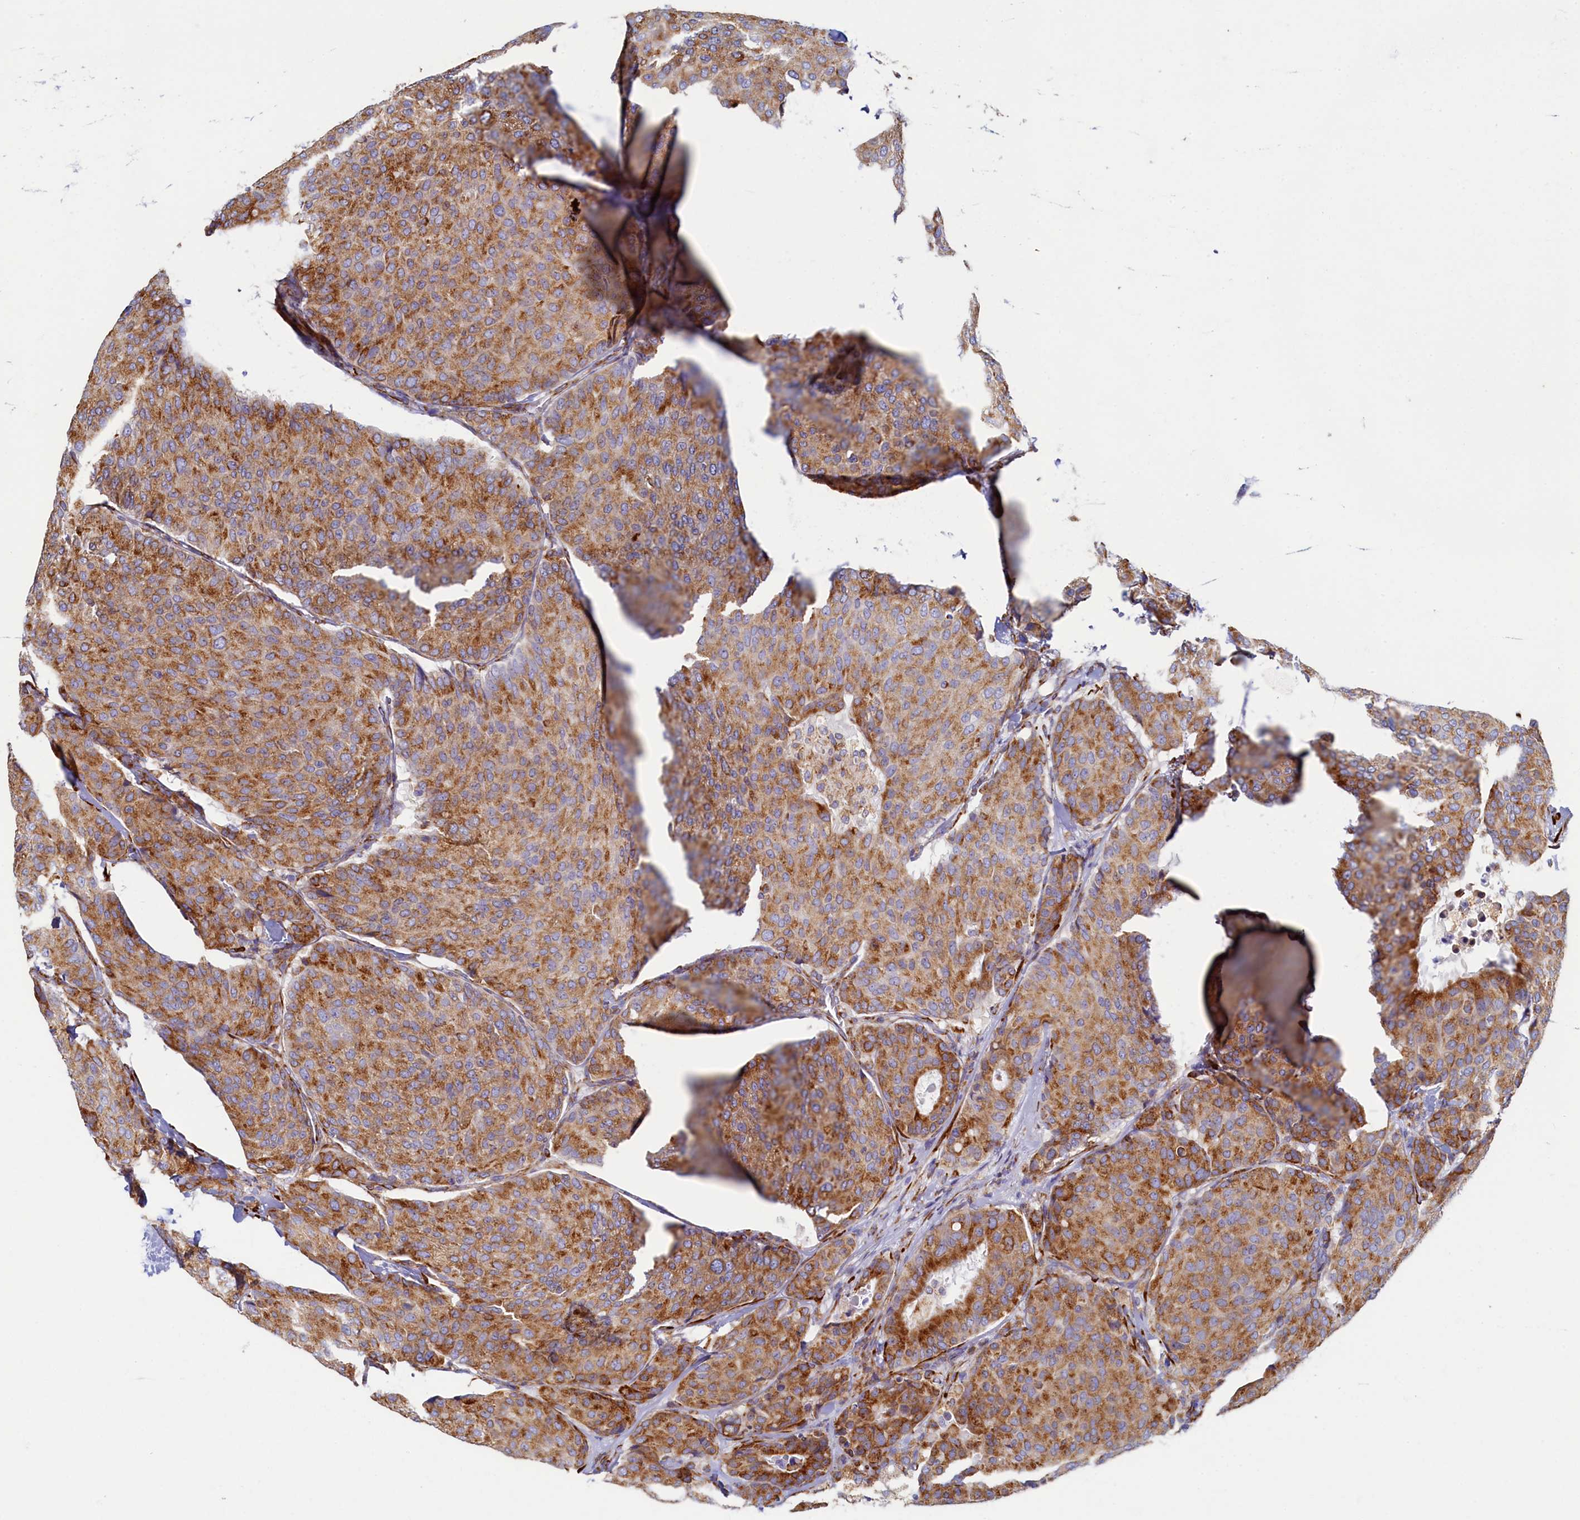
{"staining": {"intensity": "moderate", "quantity": ">75%", "location": "cytoplasmic/membranous"}, "tissue": "breast cancer", "cell_type": "Tumor cells", "image_type": "cancer", "snomed": [{"axis": "morphology", "description": "Duct carcinoma"}, {"axis": "topography", "description": "Breast"}], "caption": "This histopathology image exhibits immunohistochemistry (IHC) staining of breast intraductal carcinoma, with medium moderate cytoplasmic/membranous staining in approximately >75% of tumor cells.", "gene": "TMEM18", "patient": {"sex": "female", "age": 75}}